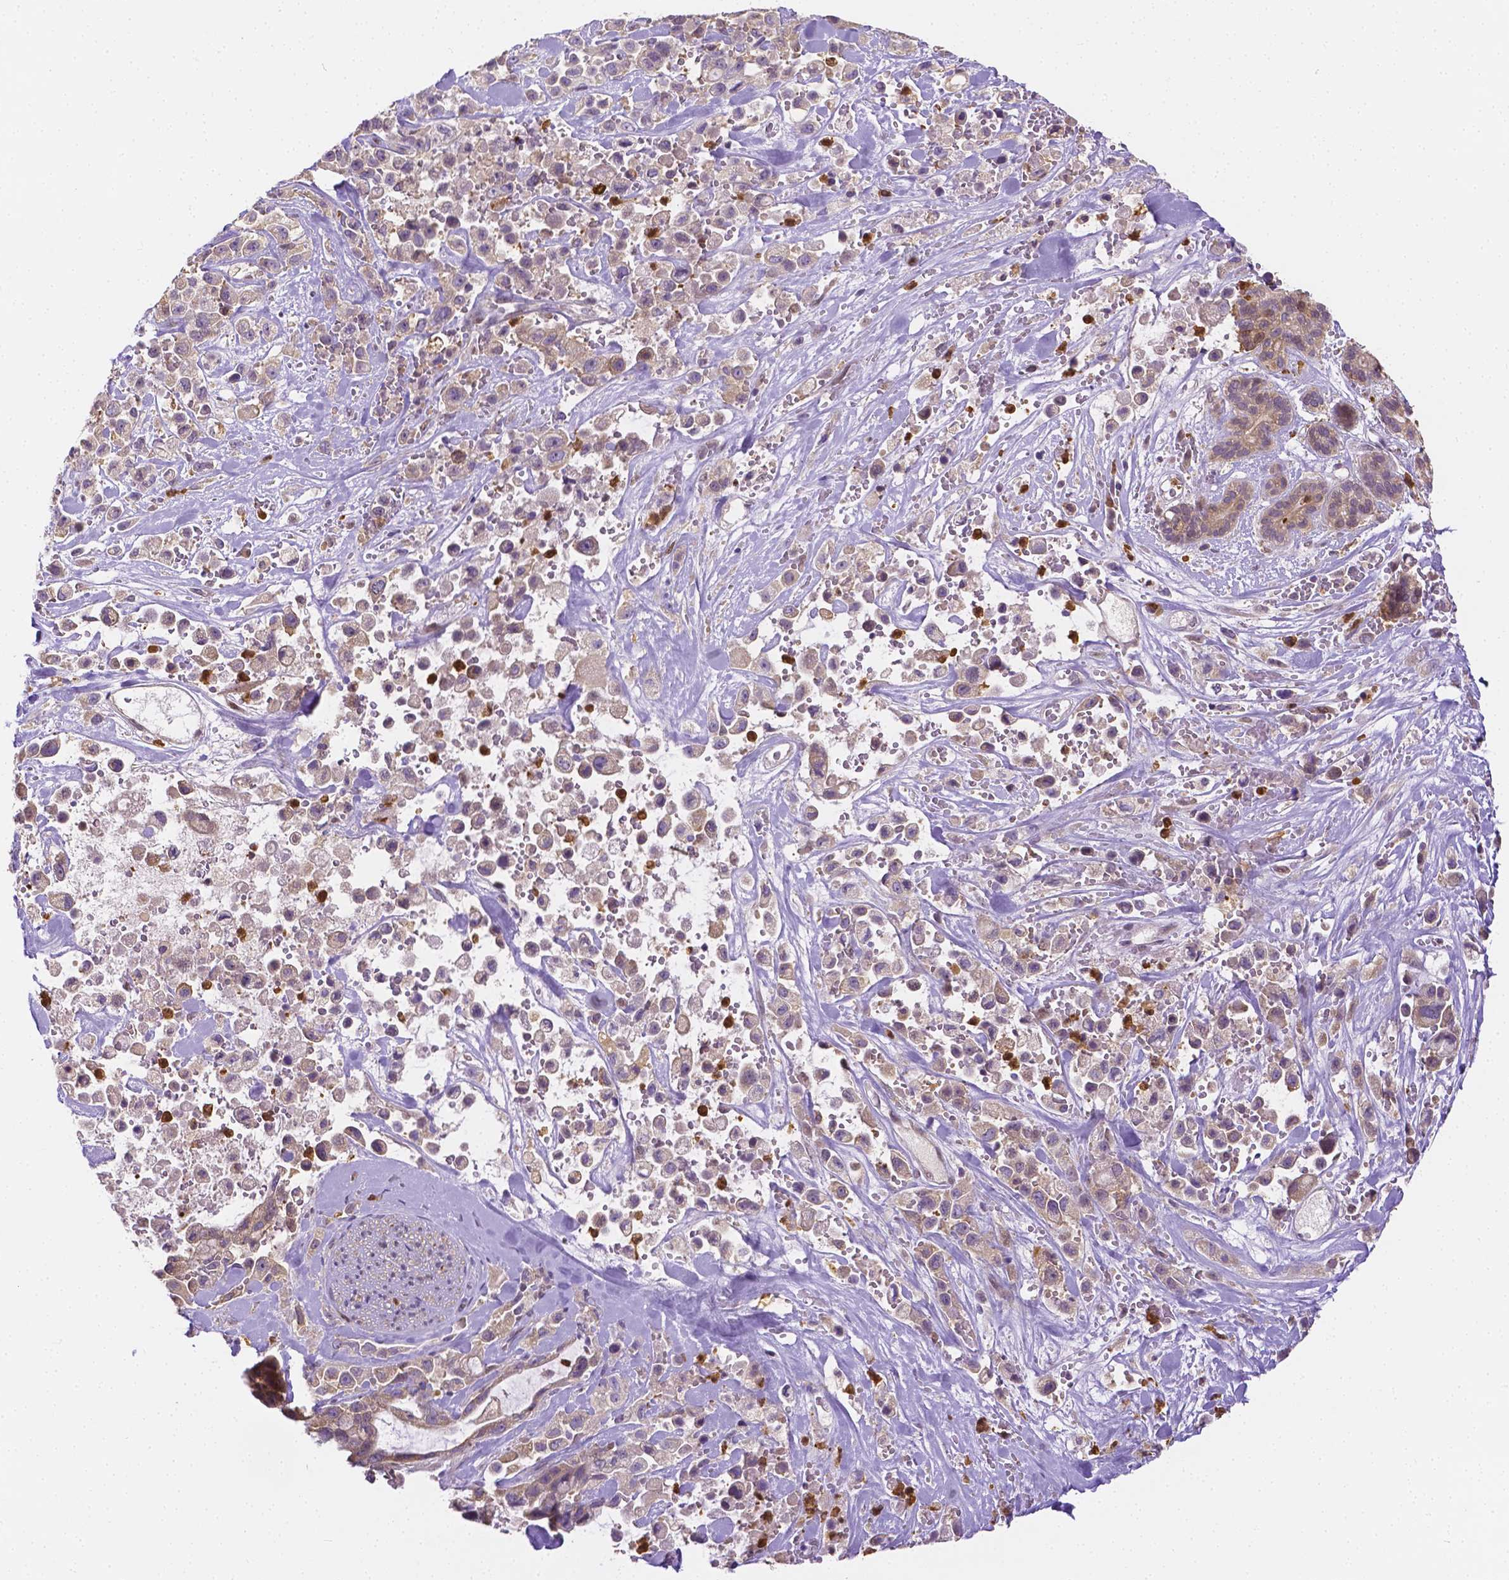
{"staining": {"intensity": "negative", "quantity": "none", "location": "none"}, "tissue": "pancreatic cancer", "cell_type": "Tumor cells", "image_type": "cancer", "snomed": [{"axis": "morphology", "description": "Adenocarcinoma, NOS"}, {"axis": "topography", "description": "Pancreas"}], "caption": "The micrograph demonstrates no significant staining in tumor cells of pancreatic adenocarcinoma.", "gene": "ZNRD2", "patient": {"sex": "male", "age": 44}}